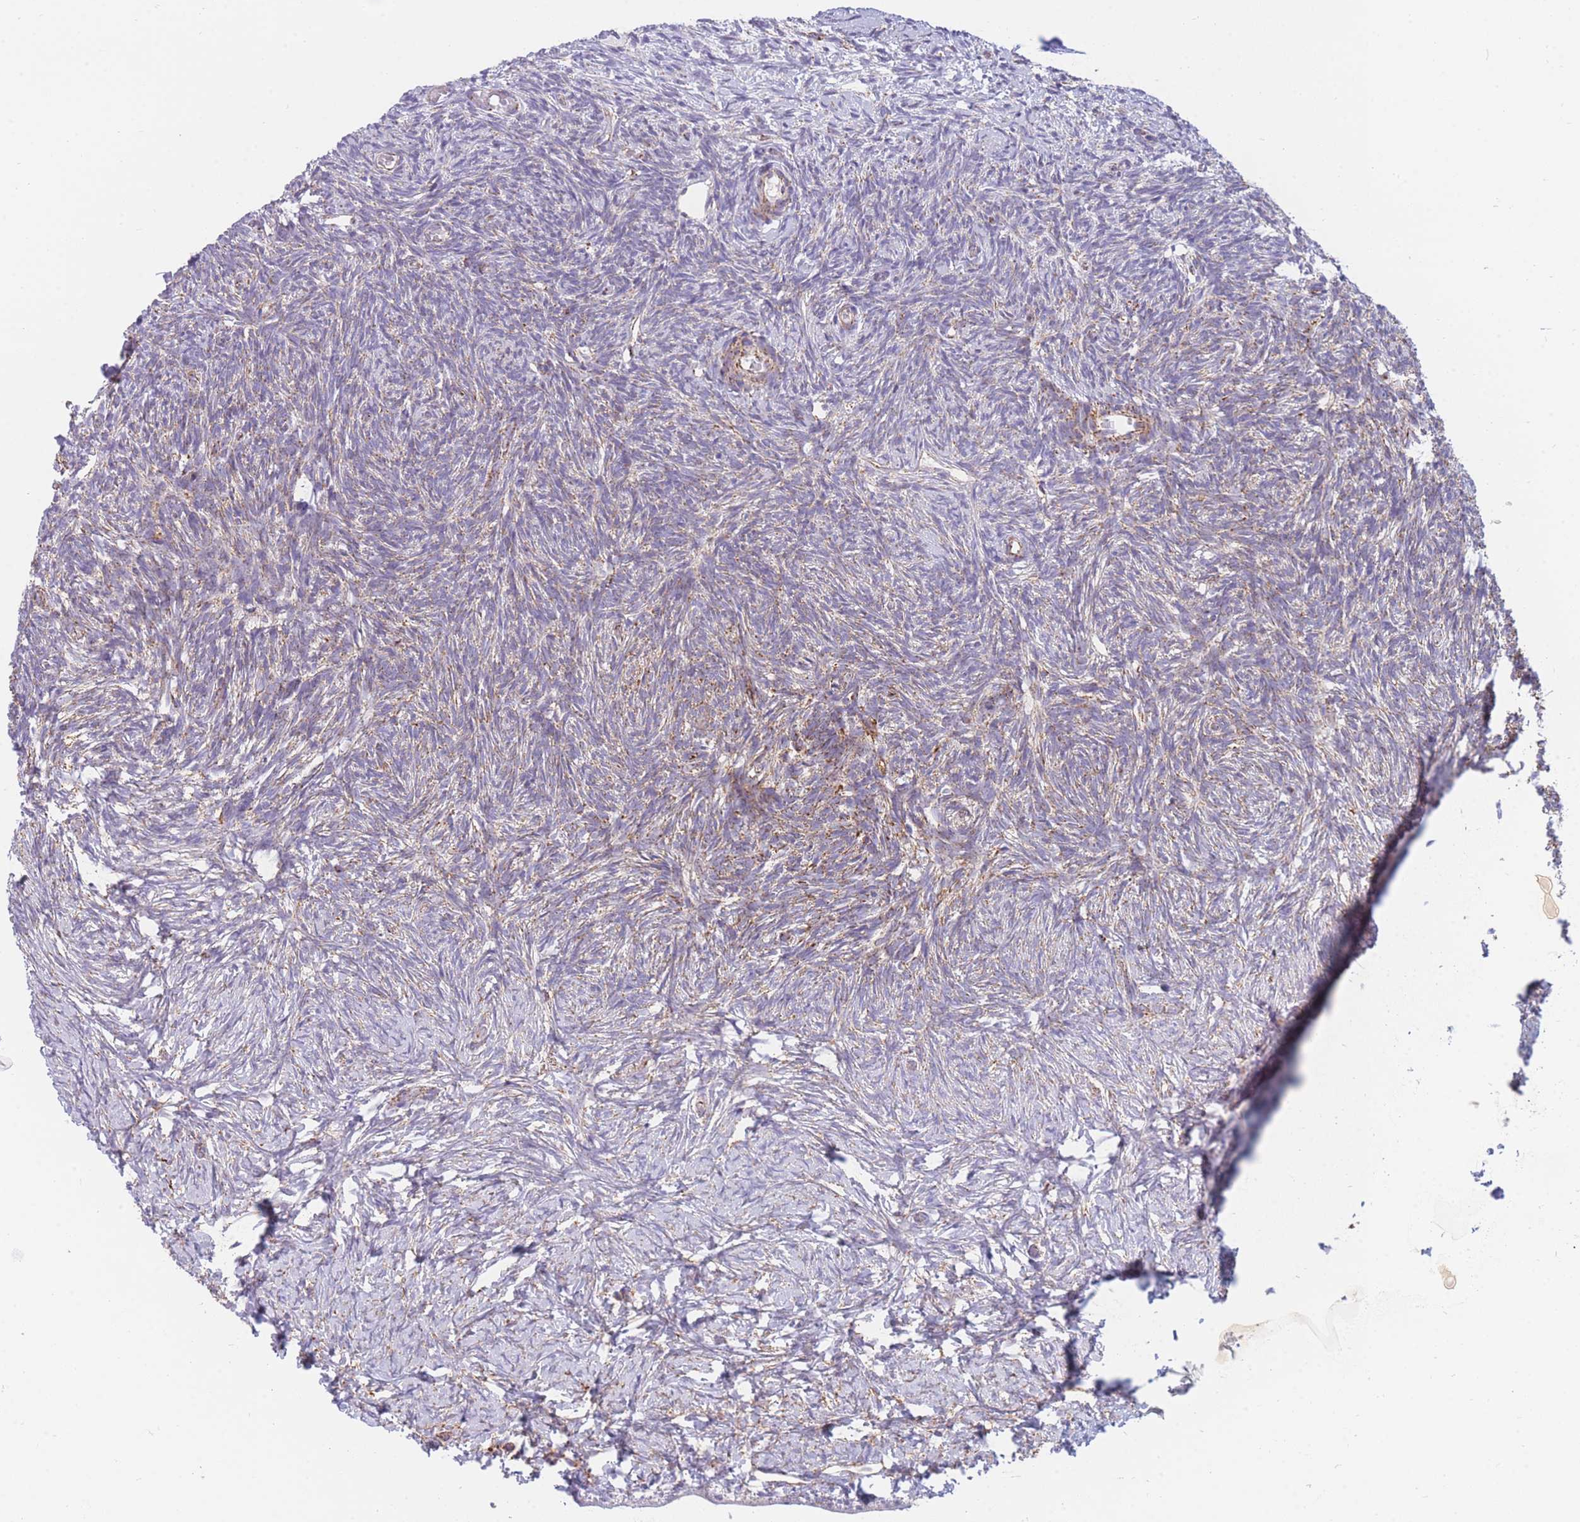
{"staining": {"intensity": "weak", "quantity": "25%-75%", "location": "cytoplasmic/membranous"}, "tissue": "ovary", "cell_type": "Ovarian stroma cells", "image_type": "normal", "snomed": [{"axis": "morphology", "description": "Normal tissue, NOS"}, {"axis": "topography", "description": "Ovary"}], "caption": "Protein expression analysis of normal ovary exhibits weak cytoplasmic/membranous positivity in approximately 25%-75% of ovarian stroma cells. The staining was performed using DAB, with brown indicating positive protein expression. Nuclei are stained blue with hematoxylin.", "gene": "DDX49", "patient": {"sex": "female", "age": 39}}